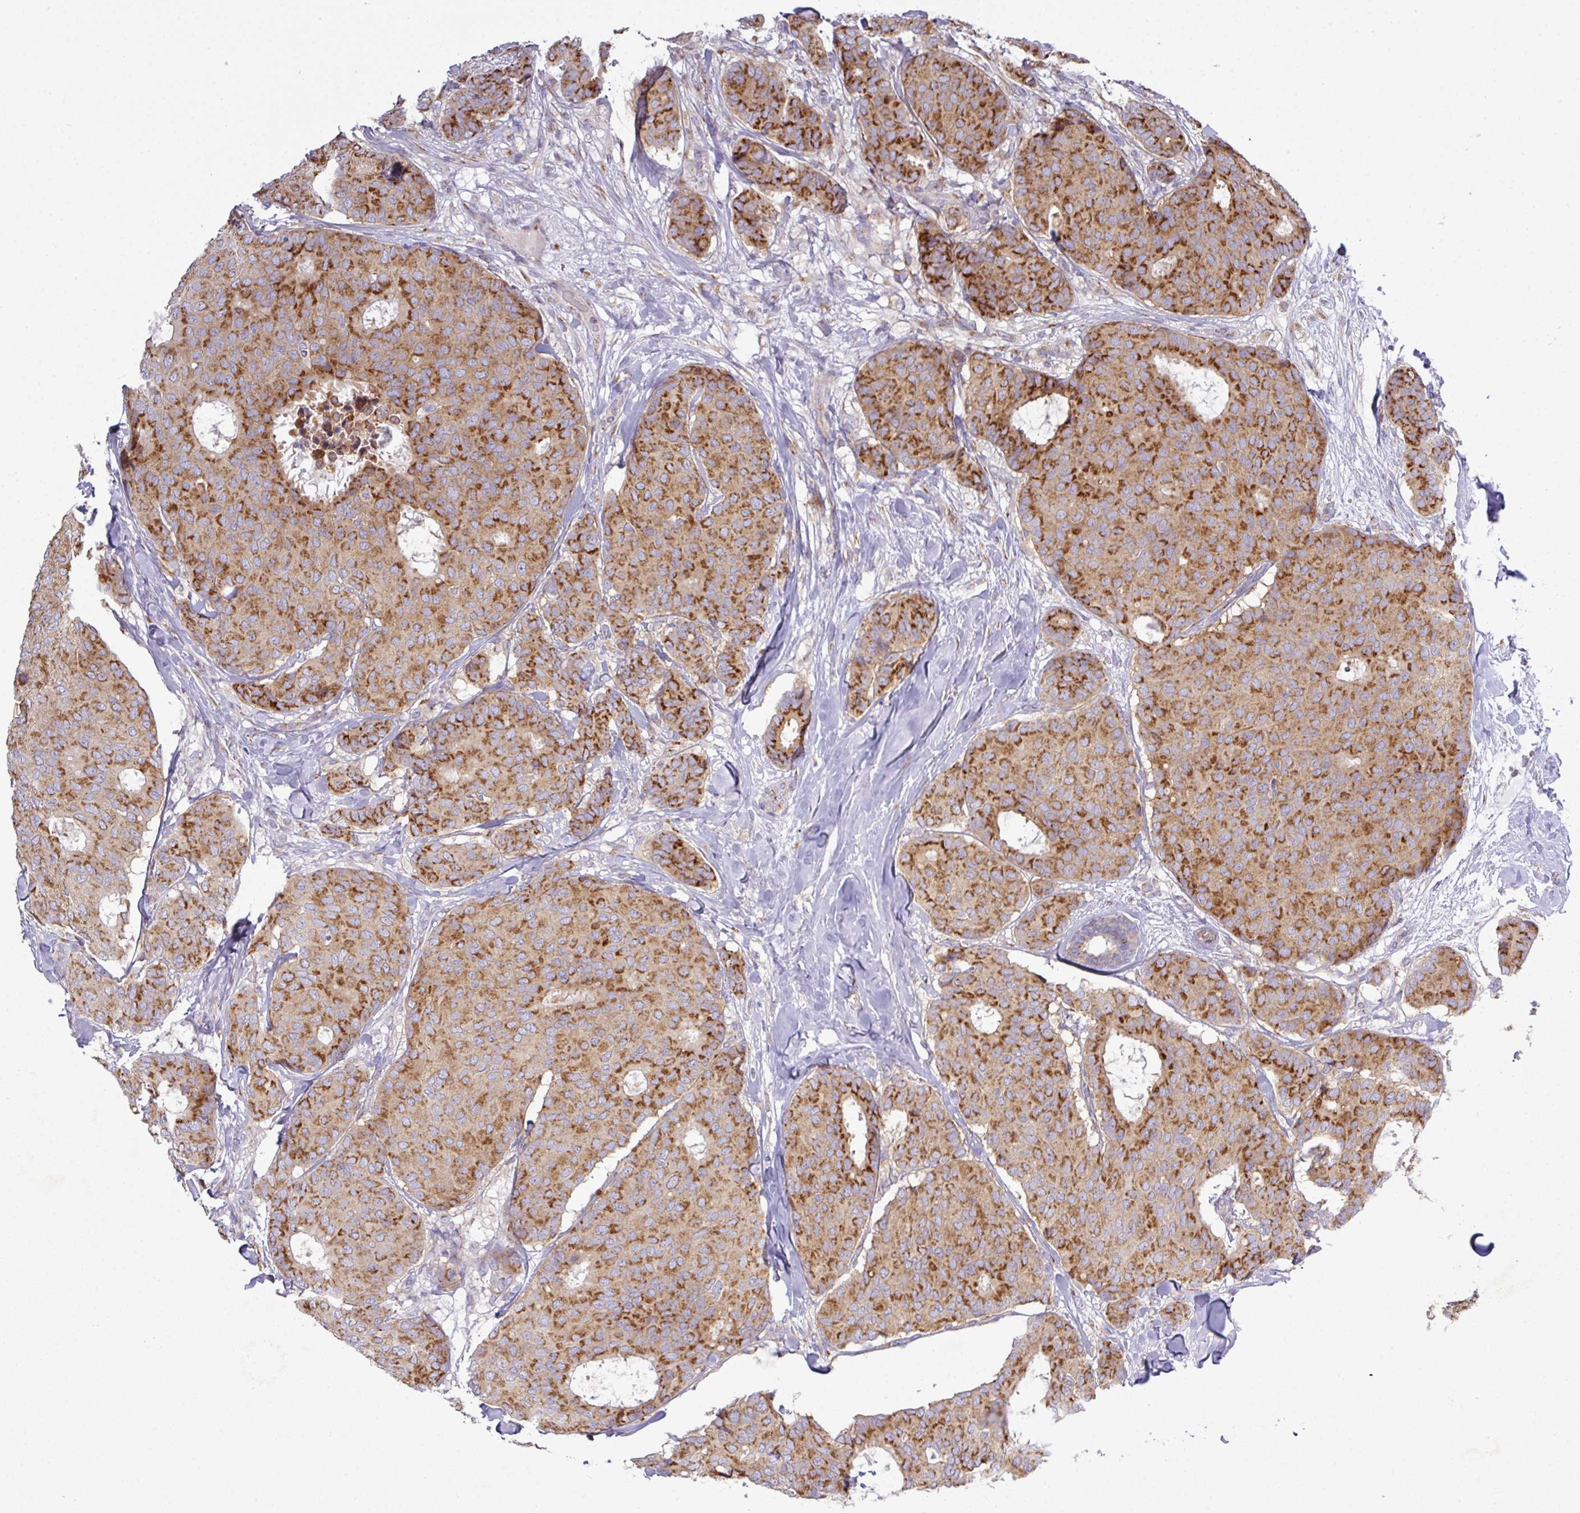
{"staining": {"intensity": "moderate", "quantity": ">75%", "location": "cytoplasmic/membranous"}, "tissue": "breast cancer", "cell_type": "Tumor cells", "image_type": "cancer", "snomed": [{"axis": "morphology", "description": "Duct carcinoma"}, {"axis": "topography", "description": "Breast"}], "caption": "Moderate cytoplasmic/membranous protein expression is identified in about >75% of tumor cells in breast invasive ductal carcinoma.", "gene": "VTI1A", "patient": {"sex": "female", "age": 75}}